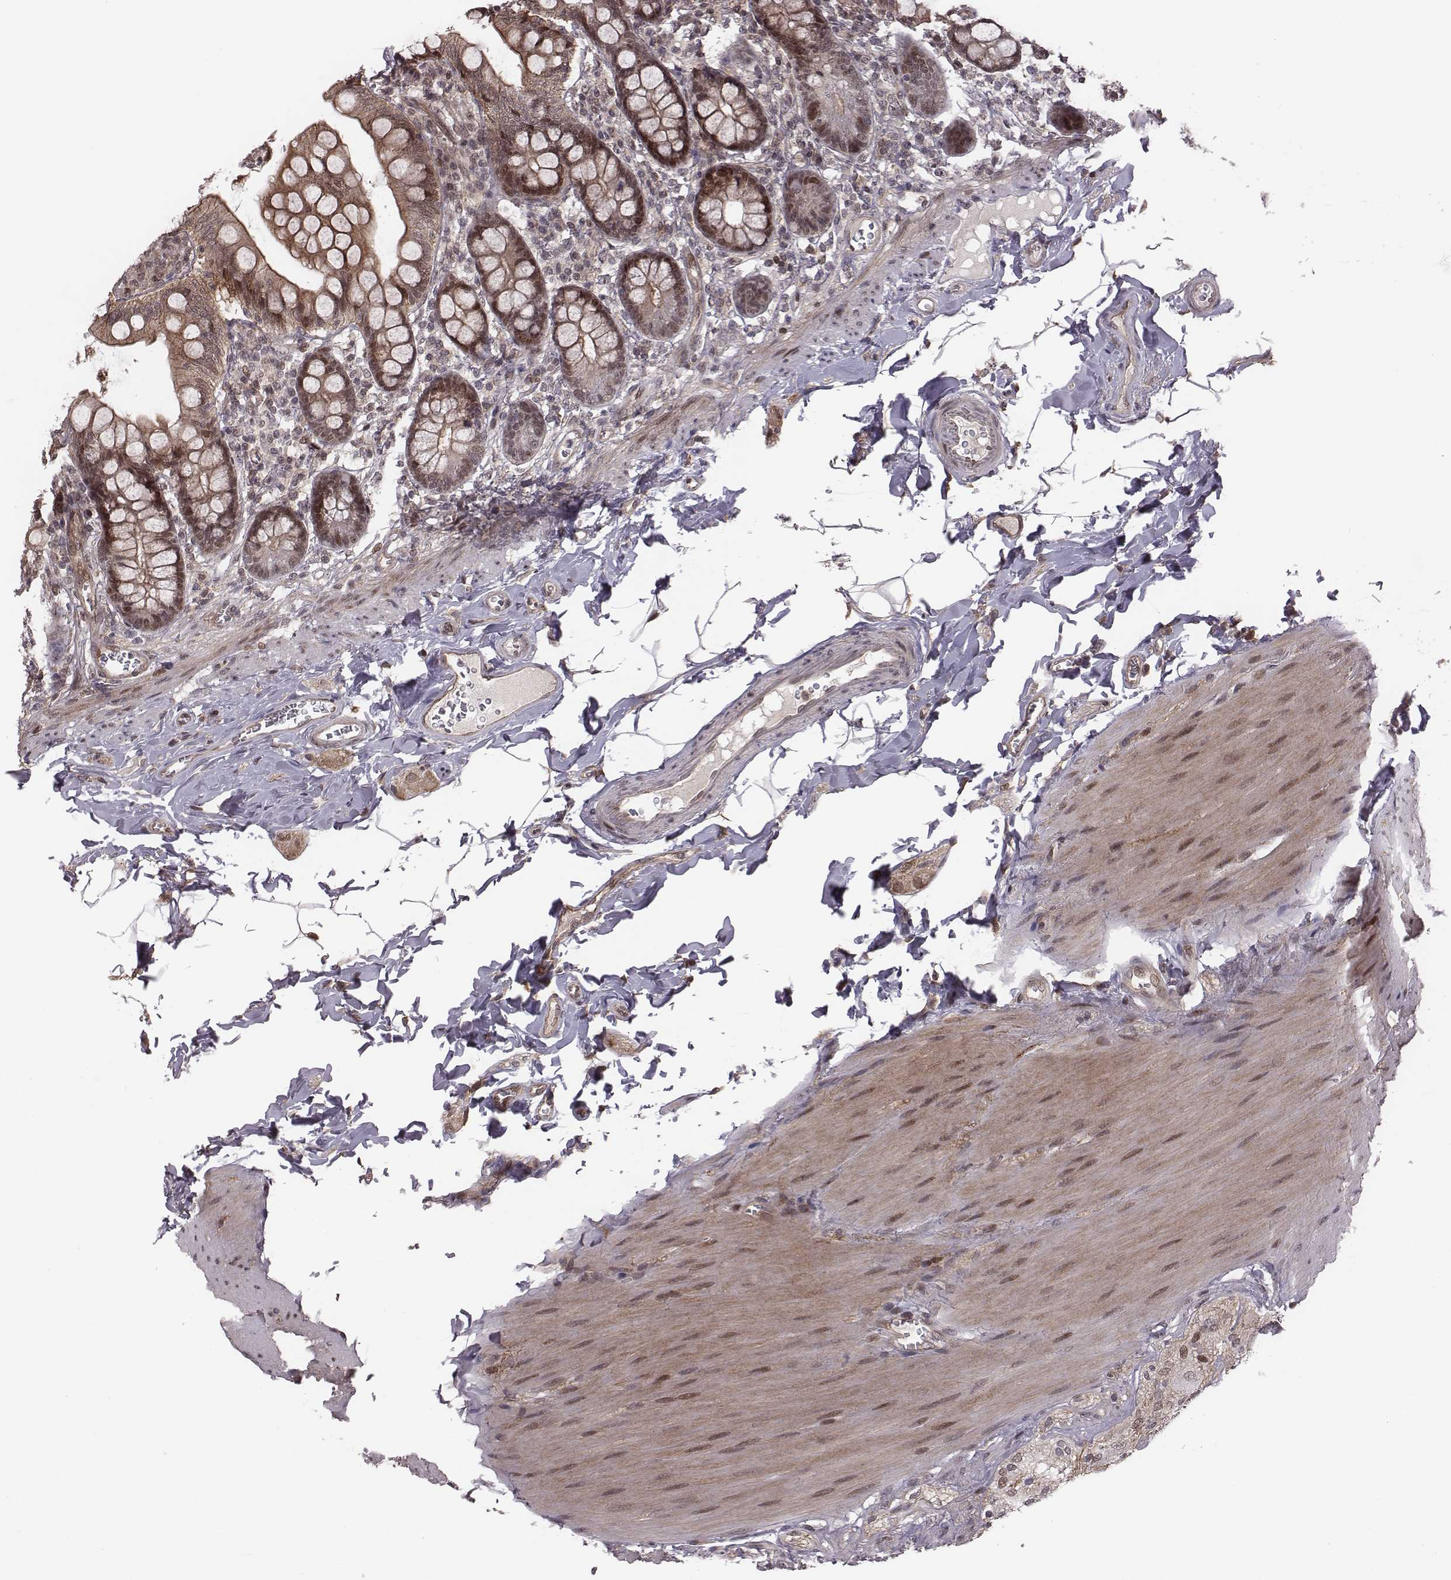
{"staining": {"intensity": "moderate", "quantity": "25%-75%", "location": "cytoplasmic/membranous,nuclear"}, "tissue": "small intestine", "cell_type": "Glandular cells", "image_type": "normal", "snomed": [{"axis": "morphology", "description": "Normal tissue, NOS"}, {"axis": "topography", "description": "Small intestine"}], "caption": "High-magnification brightfield microscopy of unremarkable small intestine stained with DAB (3,3'-diaminobenzidine) (brown) and counterstained with hematoxylin (blue). glandular cells exhibit moderate cytoplasmic/membranous,nuclear positivity is present in approximately25%-75% of cells.", "gene": "RPL3", "patient": {"sex": "female", "age": 56}}